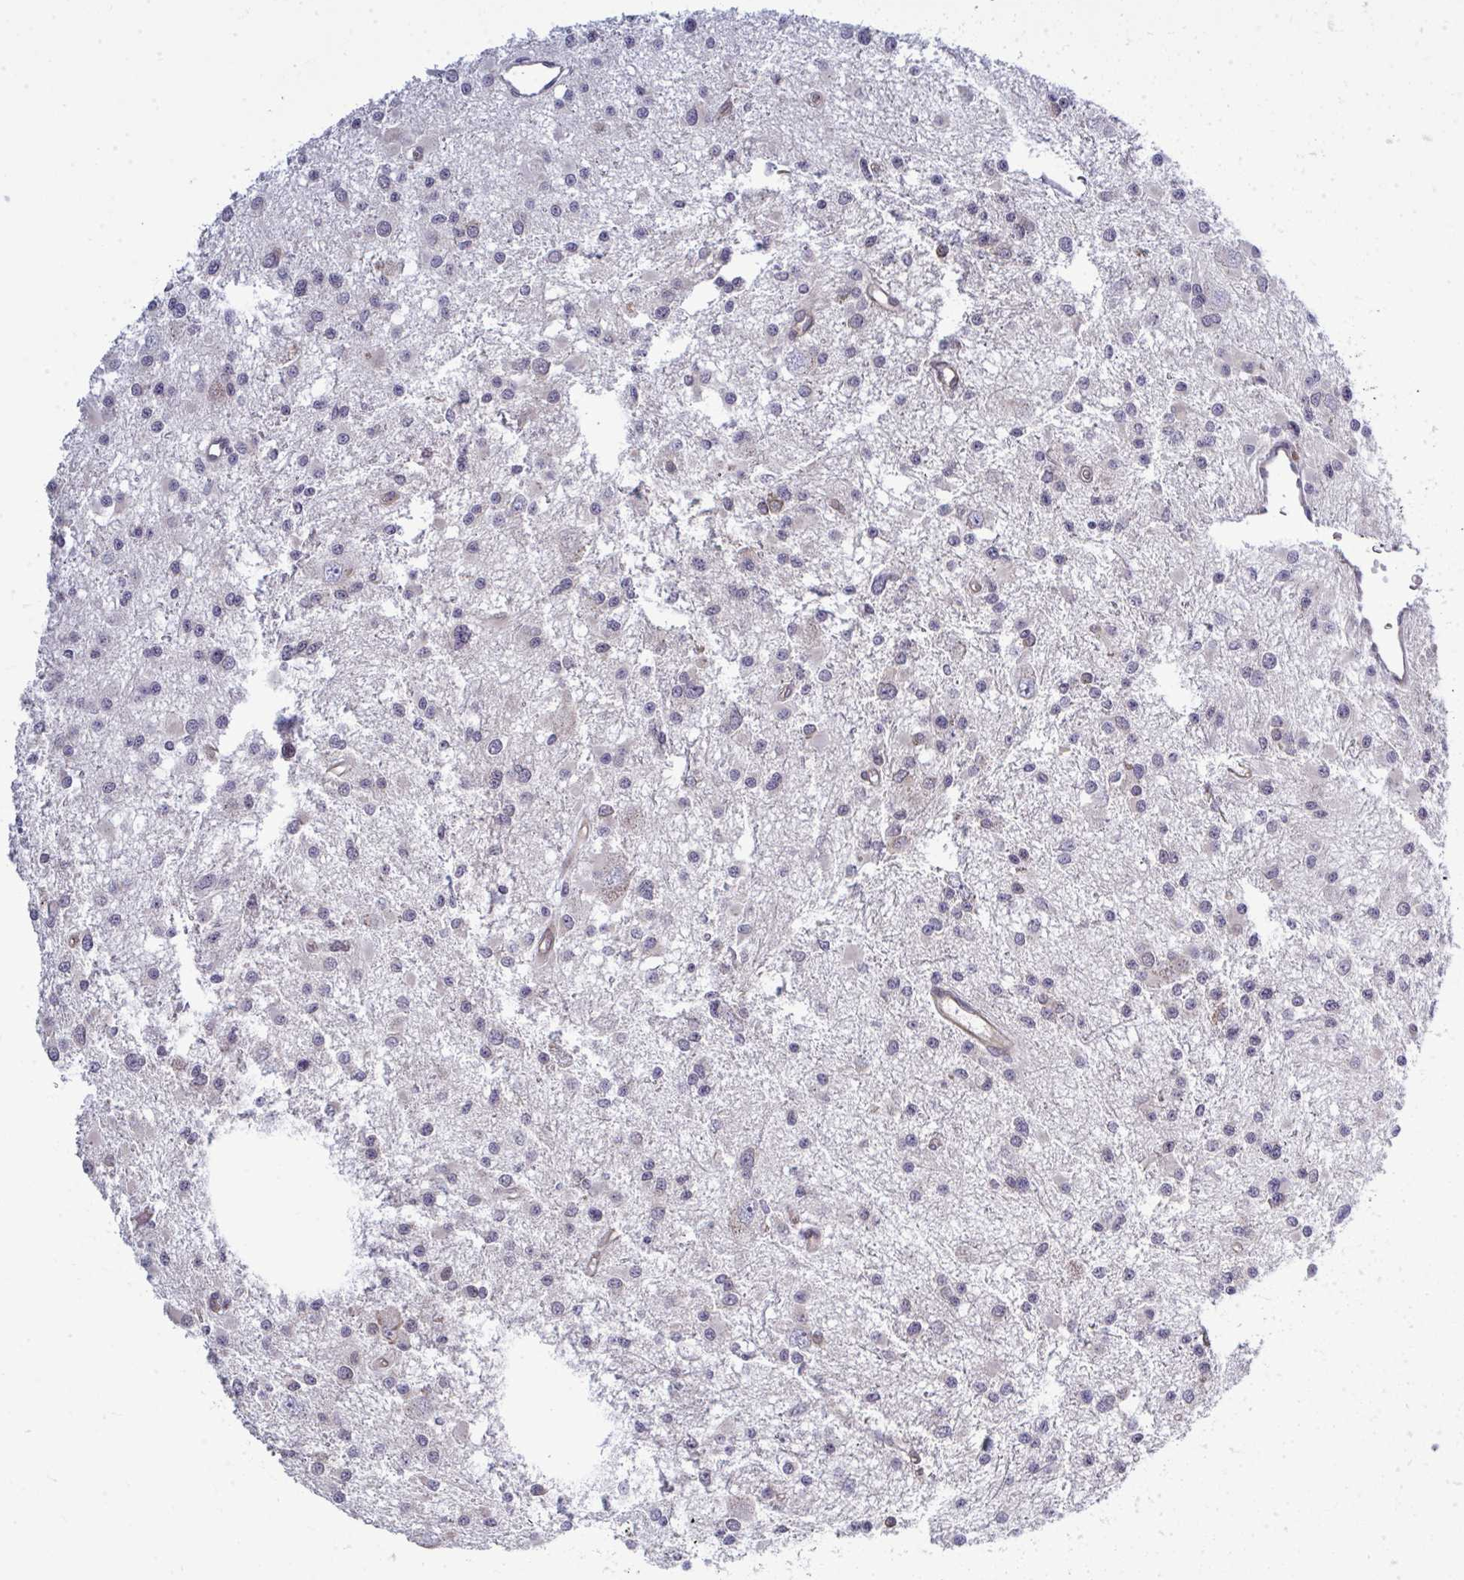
{"staining": {"intensity": "negative", "quantity": "none", "location": "none"}, "tissue": "glioma", "cell_type": "Tumor cells", "image_type": "cancer", "snomed": [{"axis": "morphology", "description": "Glioma, malignant, High grade"}, {"axis": "topography", "description": "Brain"}], "caption": "DAB (3,3'-diaminobenzidine) immunohistochemical staining of human malignant high-grade glioma reveals no significant positivity in tumor cells.", "gene": "FUT10", "patient": {"sex": "male", "age": 54}}